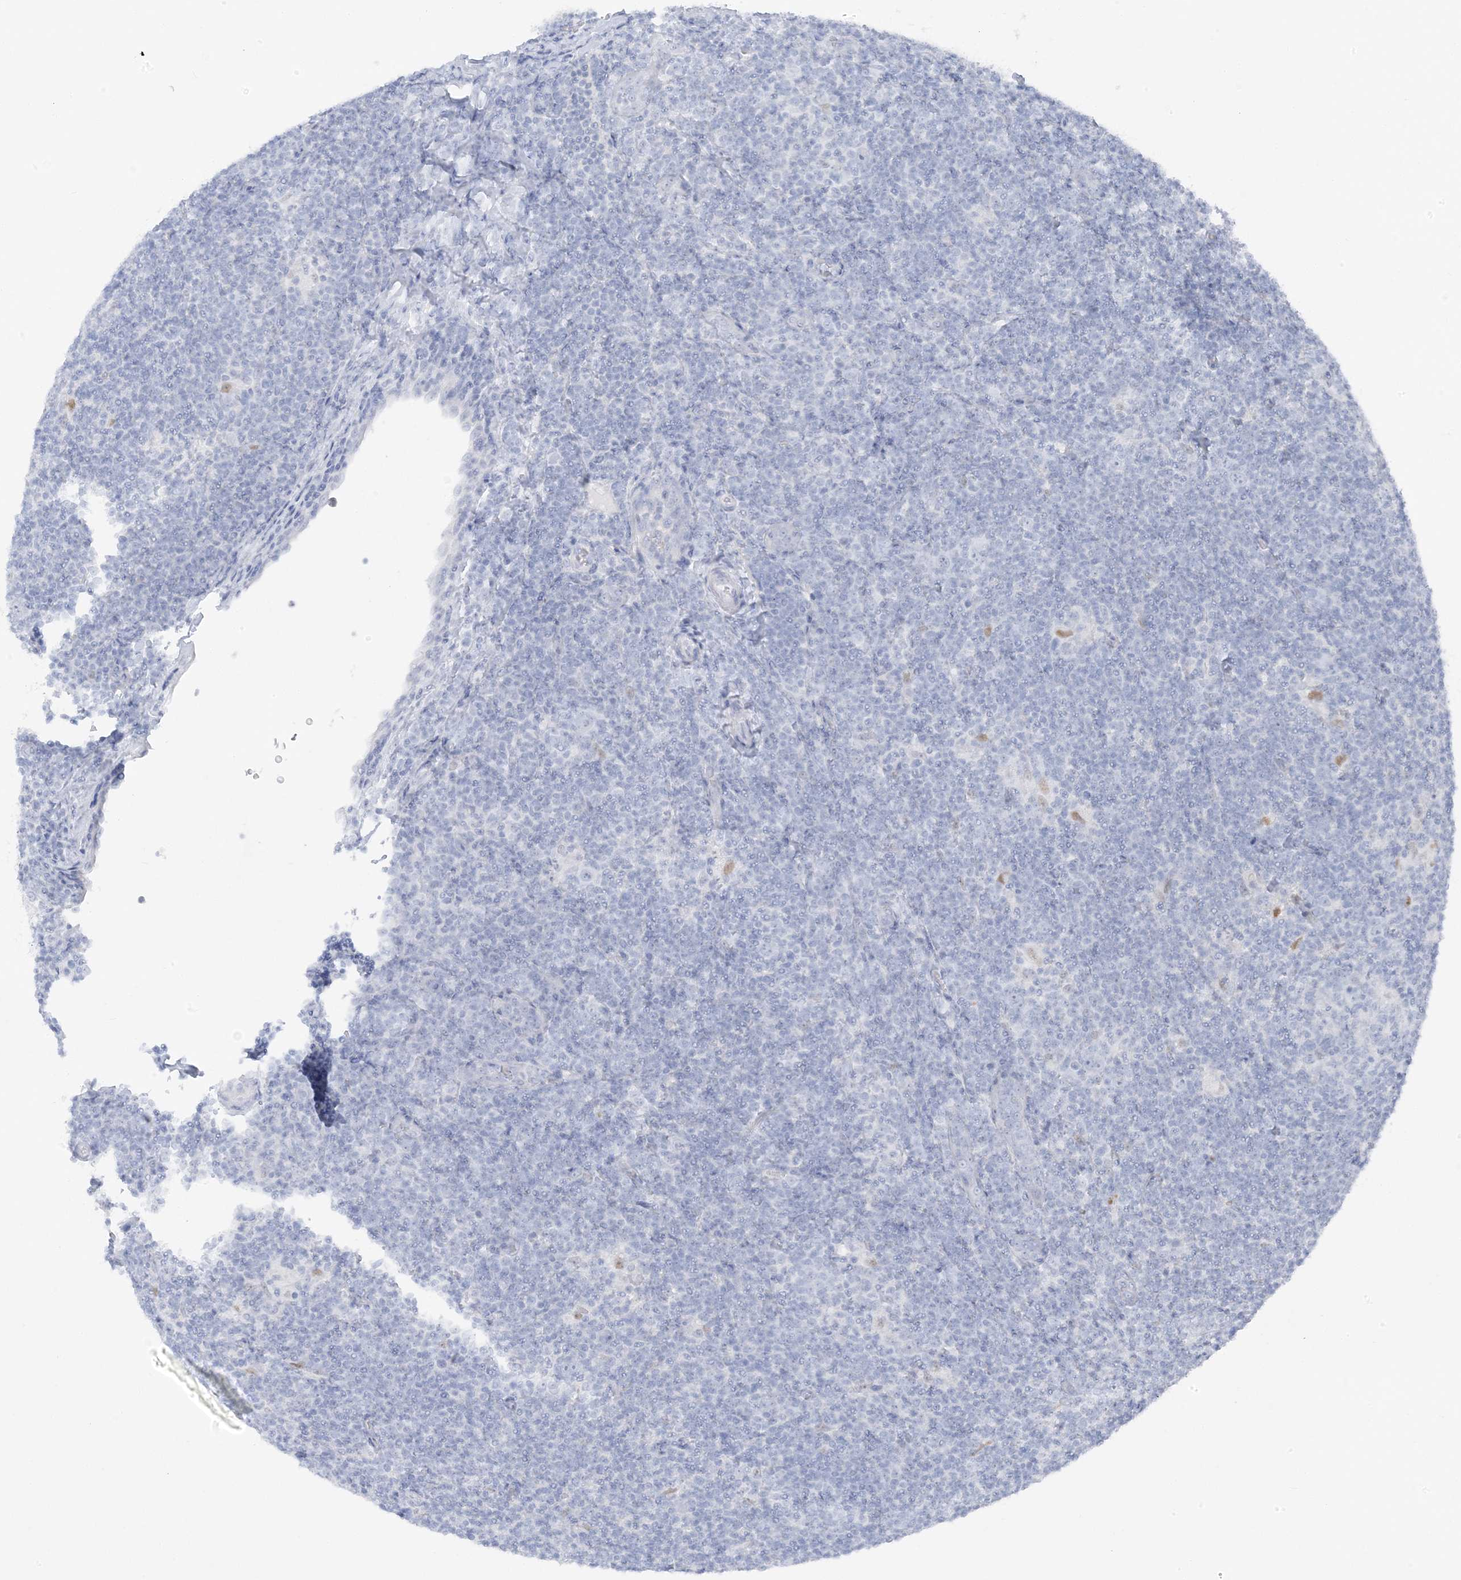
{"staining": {"intensity": "moderate", "quantity": "<25%", "location": "nuclear"}, "tissue": "lymphoma", "cell_type": "Tumor cells", "image_type": "cancer", "snomed": [{"axis": "morphology", "description": "Hodgkin's disease, NOS"}, {"axis": "topography", "description": "Lymph node"}], "caption": "Brown immunohistochemical staining in lymphoma displays moderate nuclear expression in approximately <25% of tumor cells.", "gene": "ZFP64", "patient": {"sex": "female", "age": 57}}